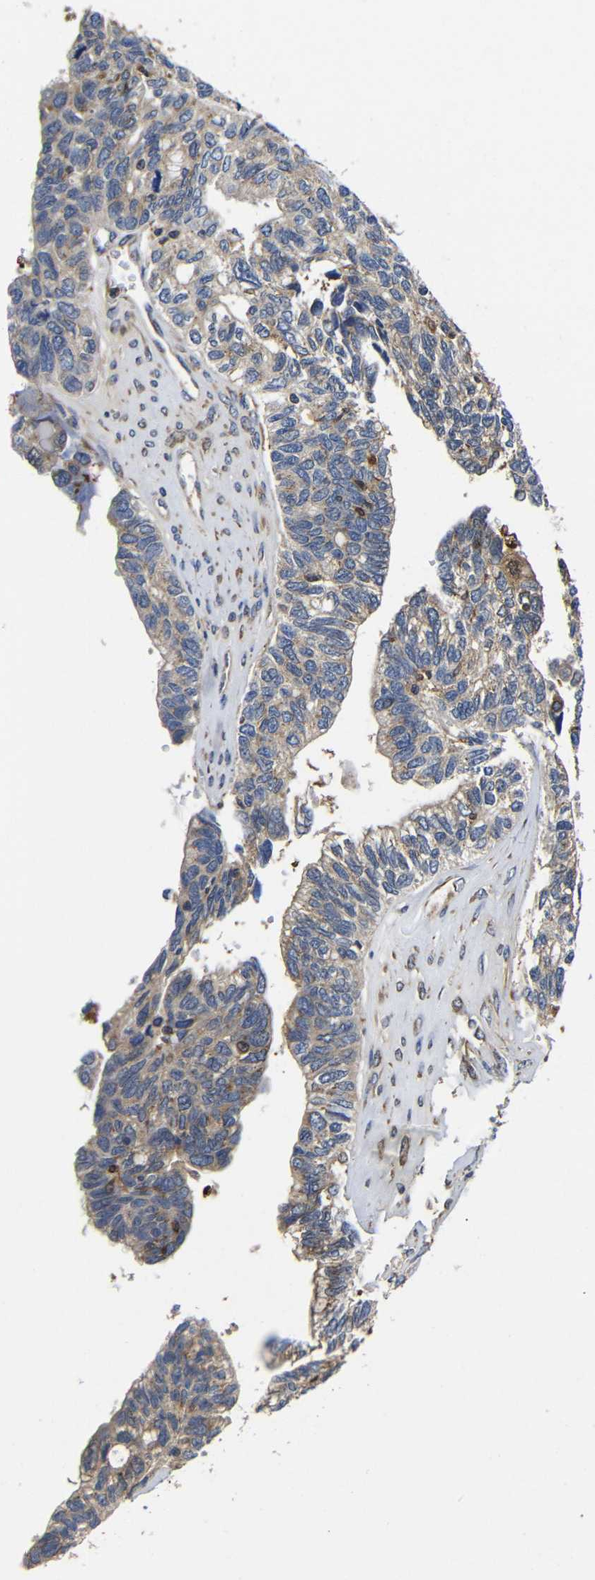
{"staining": {"intensity": "weak", "quantity": "25%-75%", "location": "cytoplasmic/membranous"}, "tissue": "ovarian cancer", "cell_type": "Tumor cells", "image_type": "cancer", "snomed": [{"axis": "morphology", "description": "Cystadenocarcinoma, serous, NOS"}, {"axis": "topography", "description": "Ovary"}], "caption": "IHC image of human ovarian cancer (serous cystadenocarcinoma) stained for a protein (brown), which exhibits low levels of weak cytoplasmic/membranous expression in approximately 25%-75% of tumor cells.", "gene": "LRRCC1", "patient": {"sex": "female", "age": 79}}